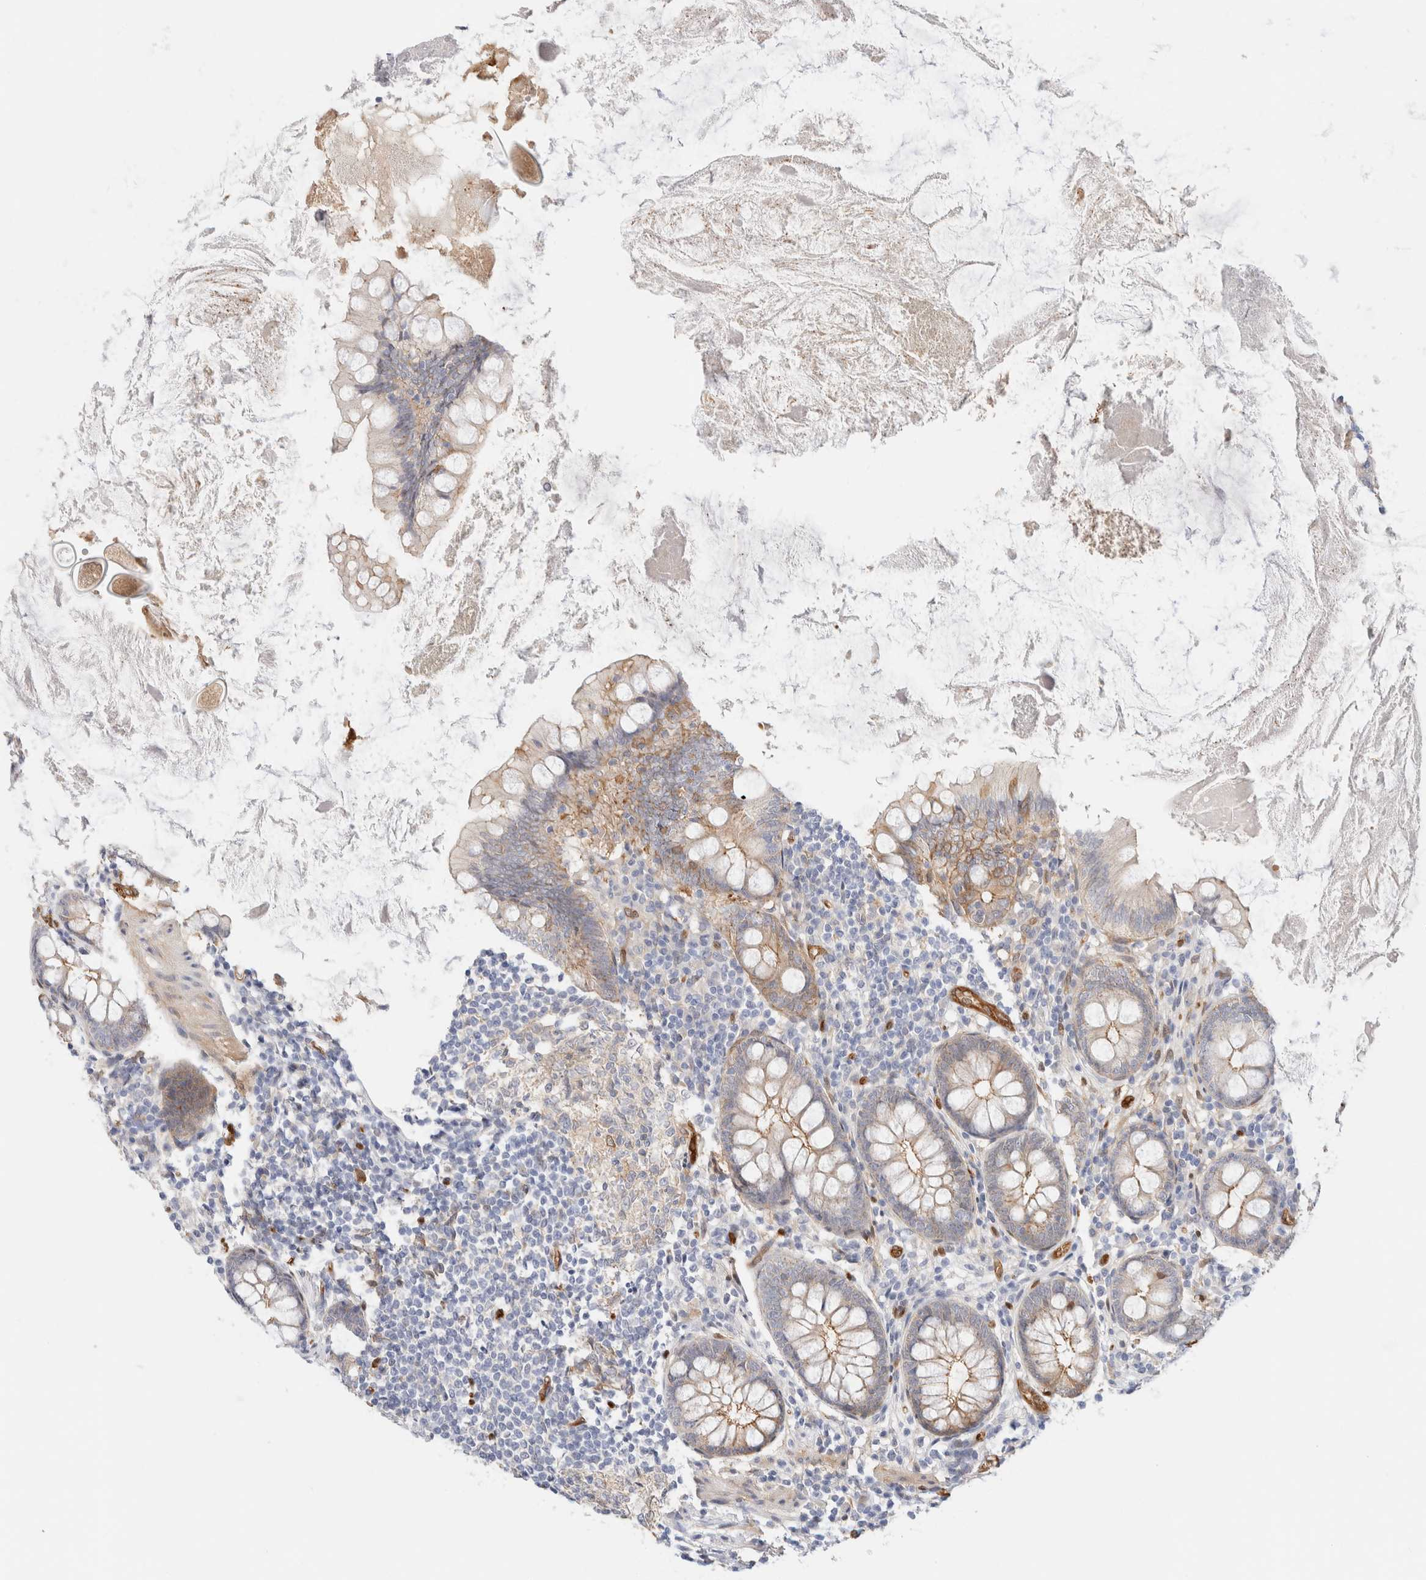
{"staining": {"intensity": "moderate", "quantity": "25%-75%", "location": "cytoplasmic/membranous"}, "tissue": "appendix", "cell_type": "Glandular cells", "image_type": "normal", "snomed": [{"axis": "morphology", "description": "Normal tissue, NOS"}, {"axis": "topography", "description": "Appendix"}], "caption": "Immunohistochemical staining of benign human appendix displays medium levels of moderate cytoplasmic/membranous expression in about 25%-75% of glandular cells.", "gene": "LMCD1", "patient": {"sex": "female", "age": 77}}